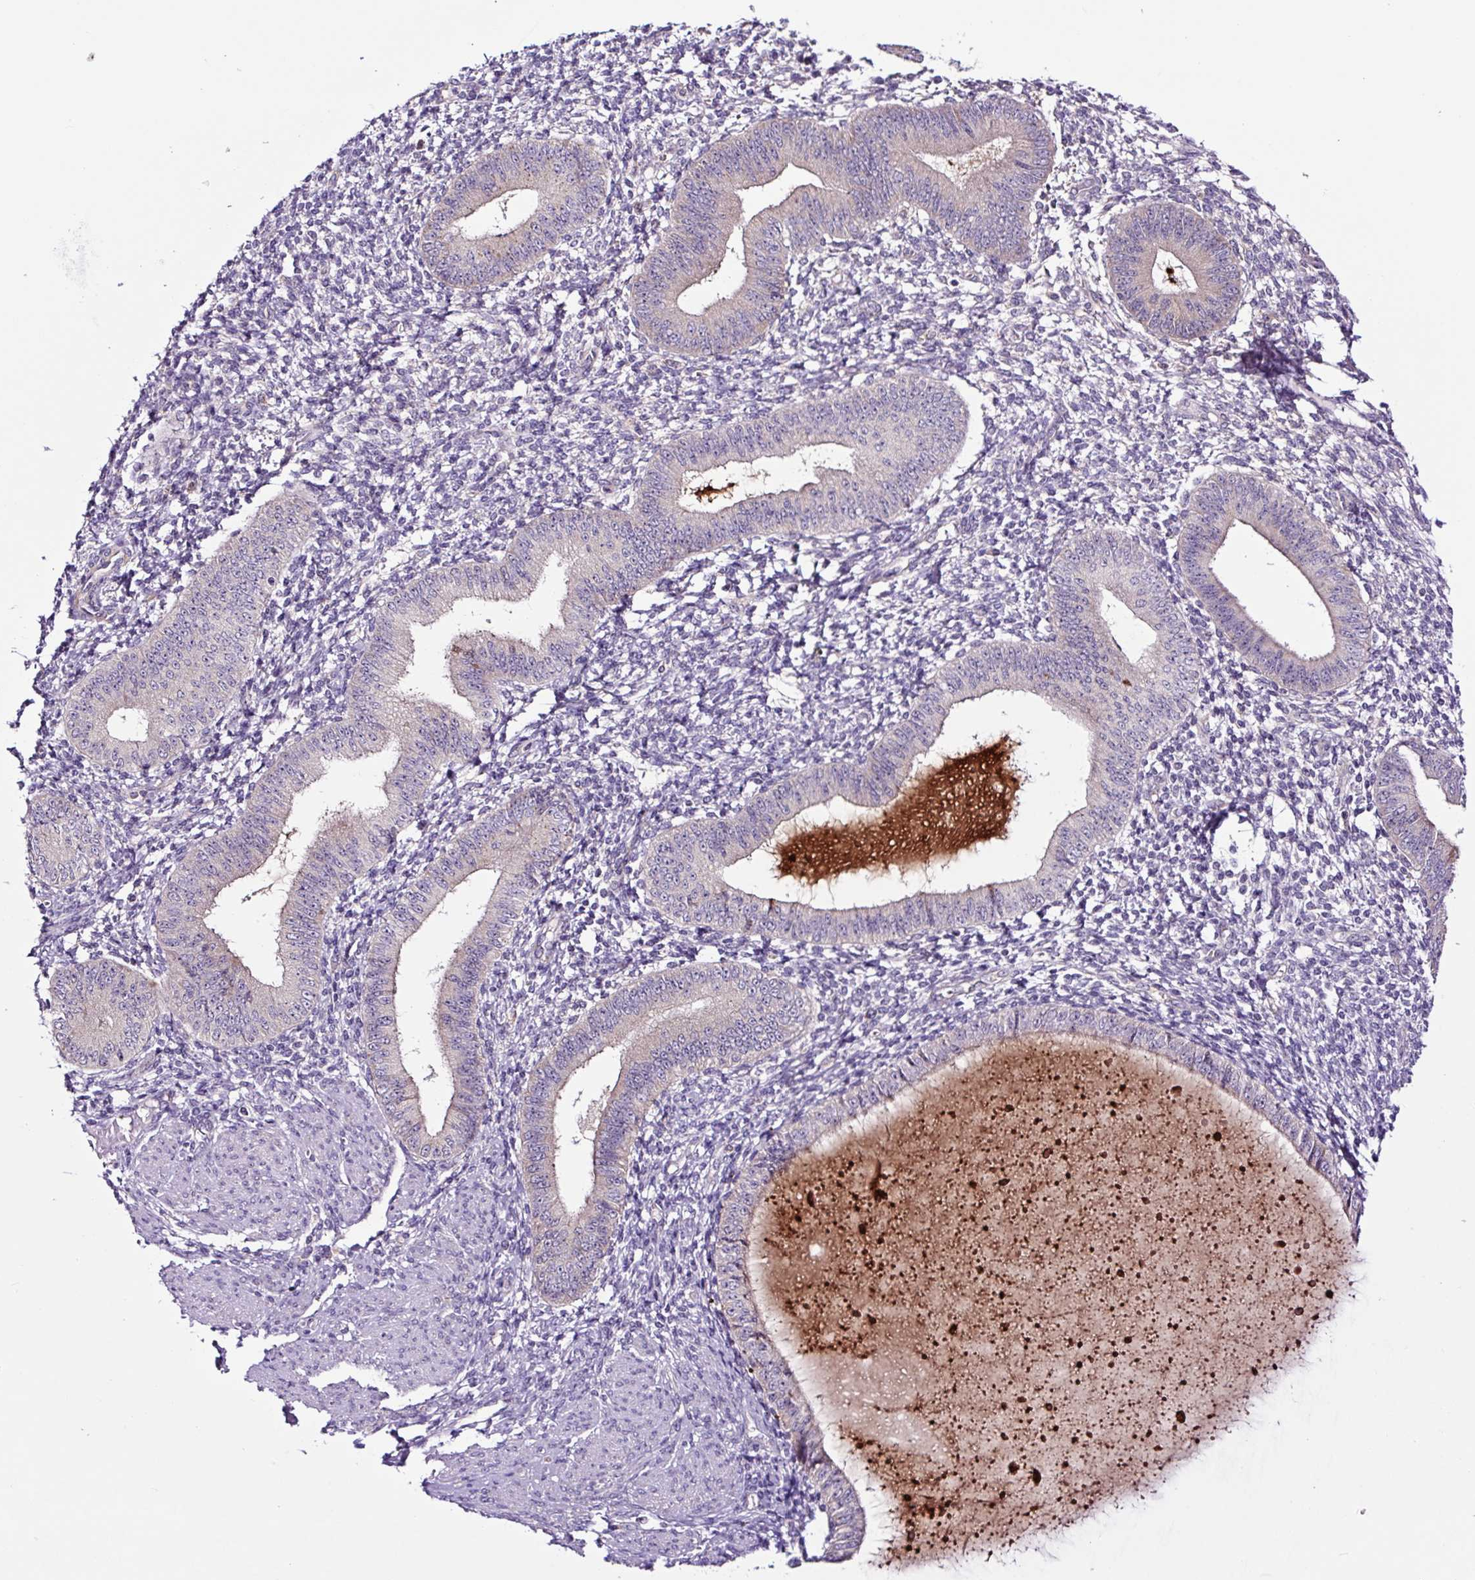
{"staining": {"intensity": "negative", "quantity": "none", "location": "none"}, "tissue": "endometrium", "cell_type": "Cells in endometrial stroma", "image_type": "normal", "snomed": [{"axis": "morphology", "description": "Normal tissue, NOS"}, {"axis": "topography", "description": "Endometrium"}], "caption": "IHC micrograph of benign endometrium: endometrium stained with DAB (3,3'-diaminobenzidine) shows no significant protein staining in cells in endometrial stroma. The staining was performed using DAB to visualize the protein expression in brown, while the nuclei were stained in blue with hematoxylin (Magnification: 20x).", "gene": "NOM1", "patient": {"sex": "female", "age": 49}}